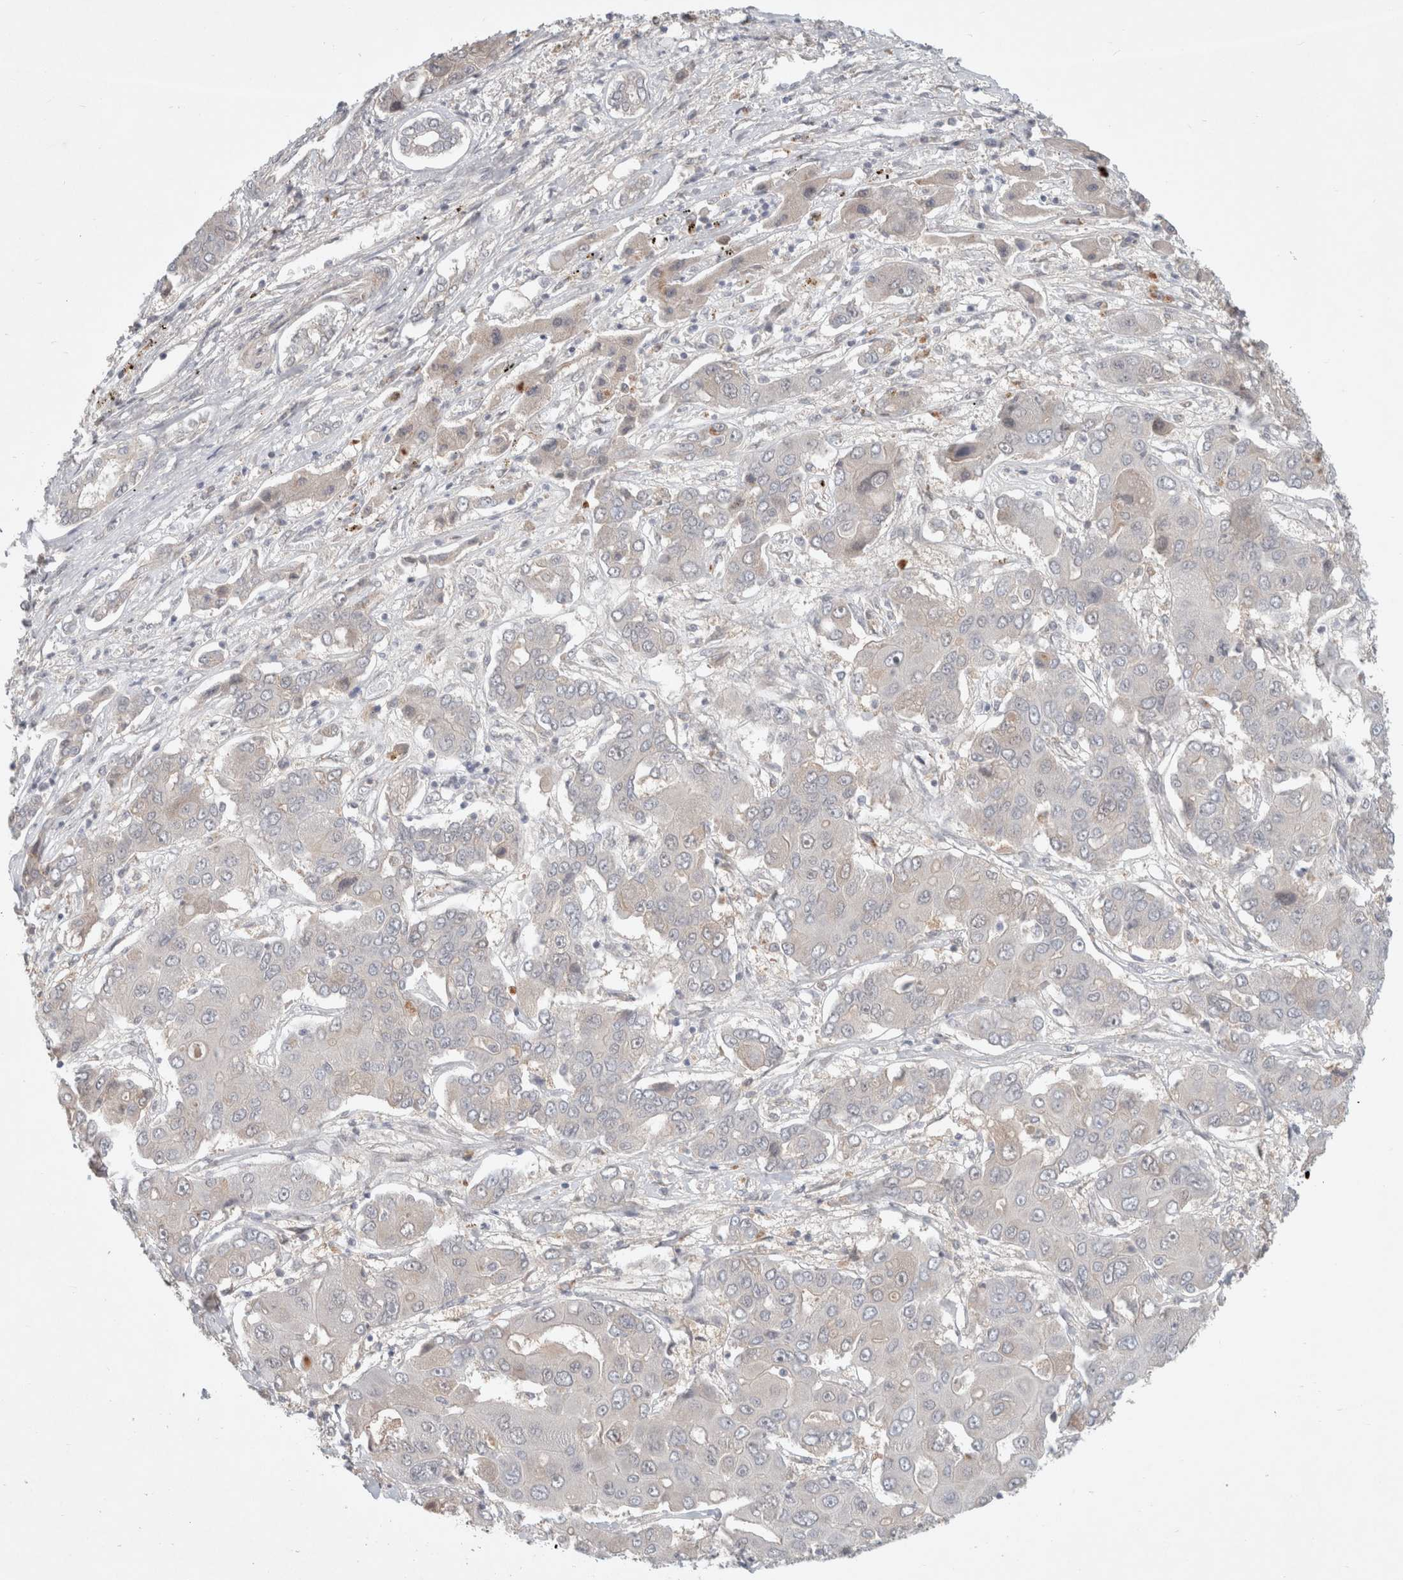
{"staining": {"intensity": "negative", "quantity": "none", "location": "none"}, "tissue": "liver cancer", "cell_type": "Tumor cells", "image_type": "cancer", "snomed": [{"axis": "morphology", "description": "Cholangiocarcinoma"}, {"axis": "topography", "description": "Liver"}], "caption": "Human cholangiocarcinoma (liver) stained for a protein using immunohistochemistry reveals no expression in tumor cells.", "gene": "RASAL2", "patient": {"sex": "male", "age": 67}}